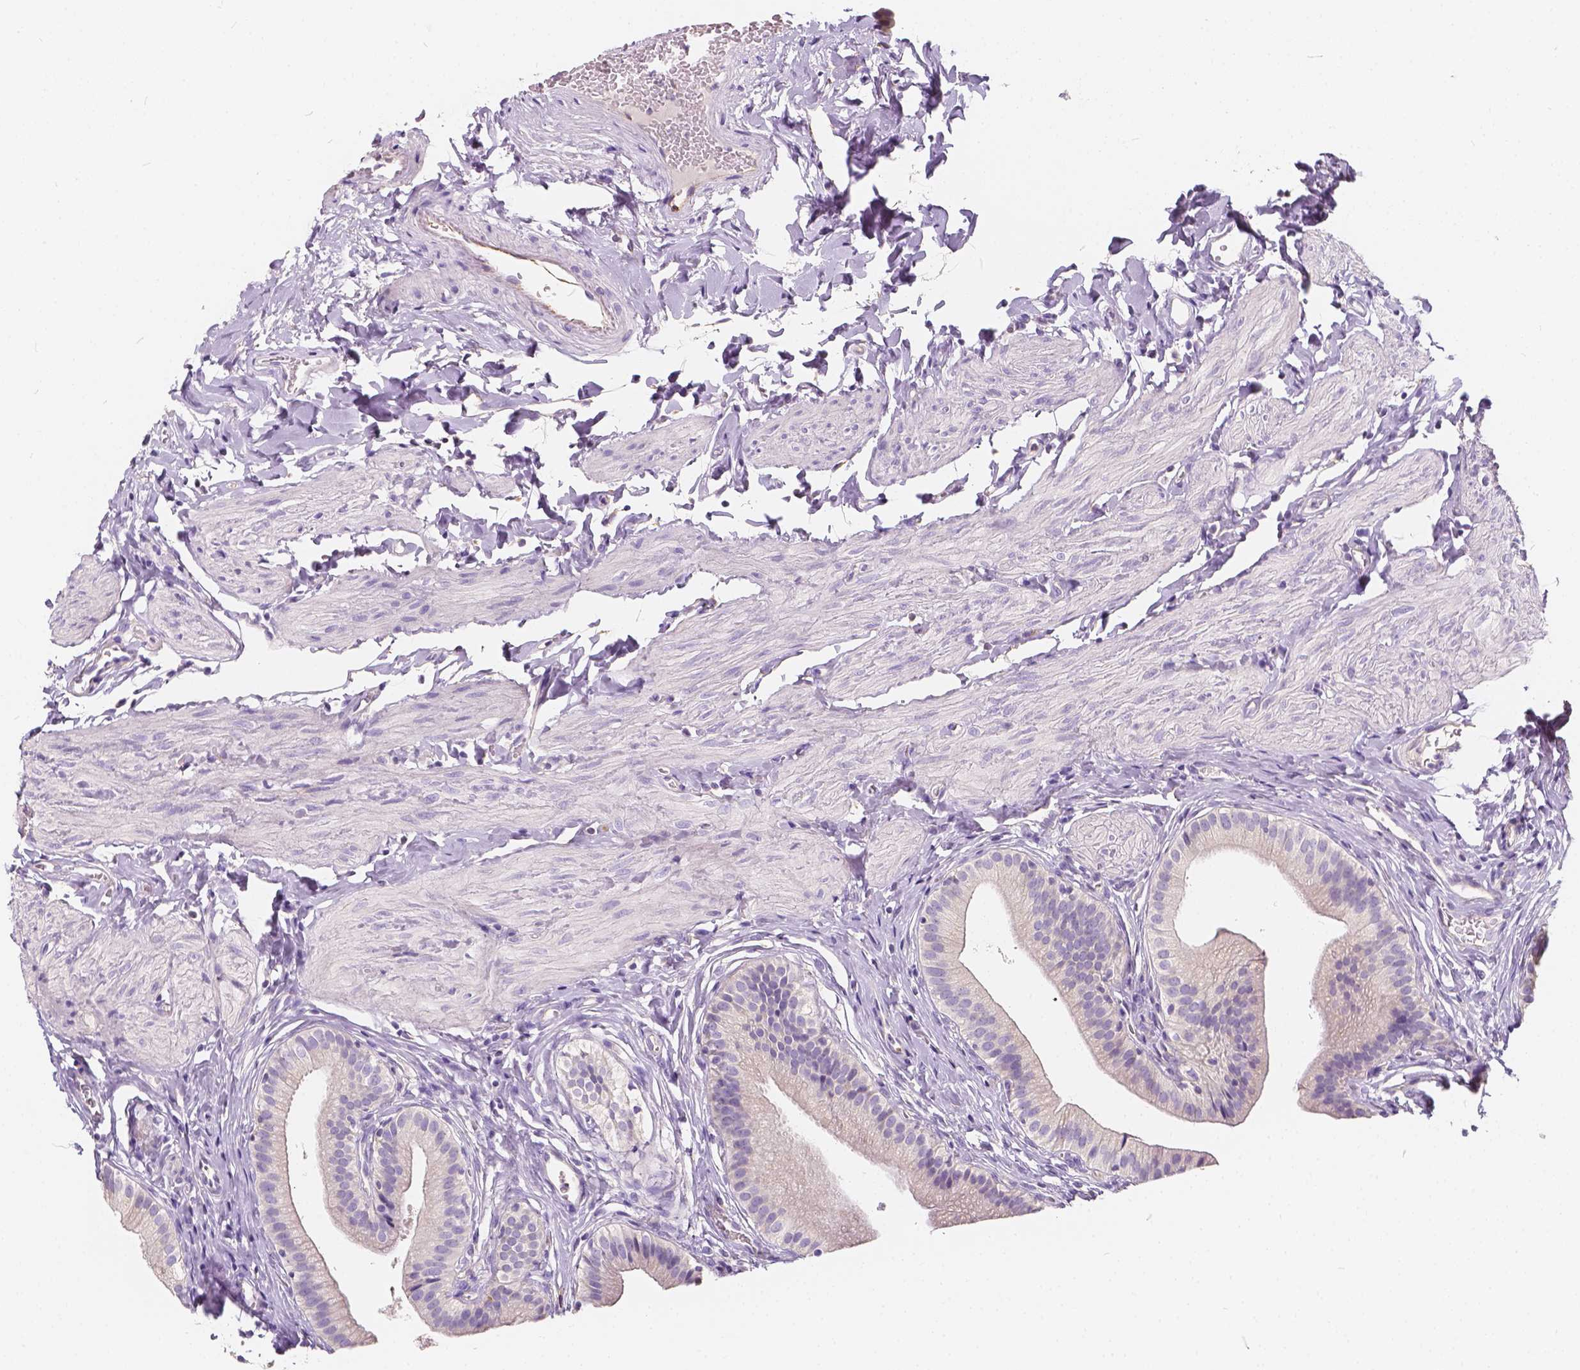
{"staining": {"intensity": "negative", "quantity": "none", "location": "none"}, "tissue": "gallbladder", "cell_type": "Glandular cells", "image_type": "normal", "snomed": [{"axis": "morphology", "description": "Normal tissue, NOS"}, {"axis": "topography", "description": "Gallbladder"}], "caption": "This photomicrograph is of benign gallbladder stained with IHC to label a protein in brown with the nuclei are counter-stained blue. There is no staining in glandular cells.", "gene": "KIAA0513", "patient": {"sex": "female", "age": 47}}